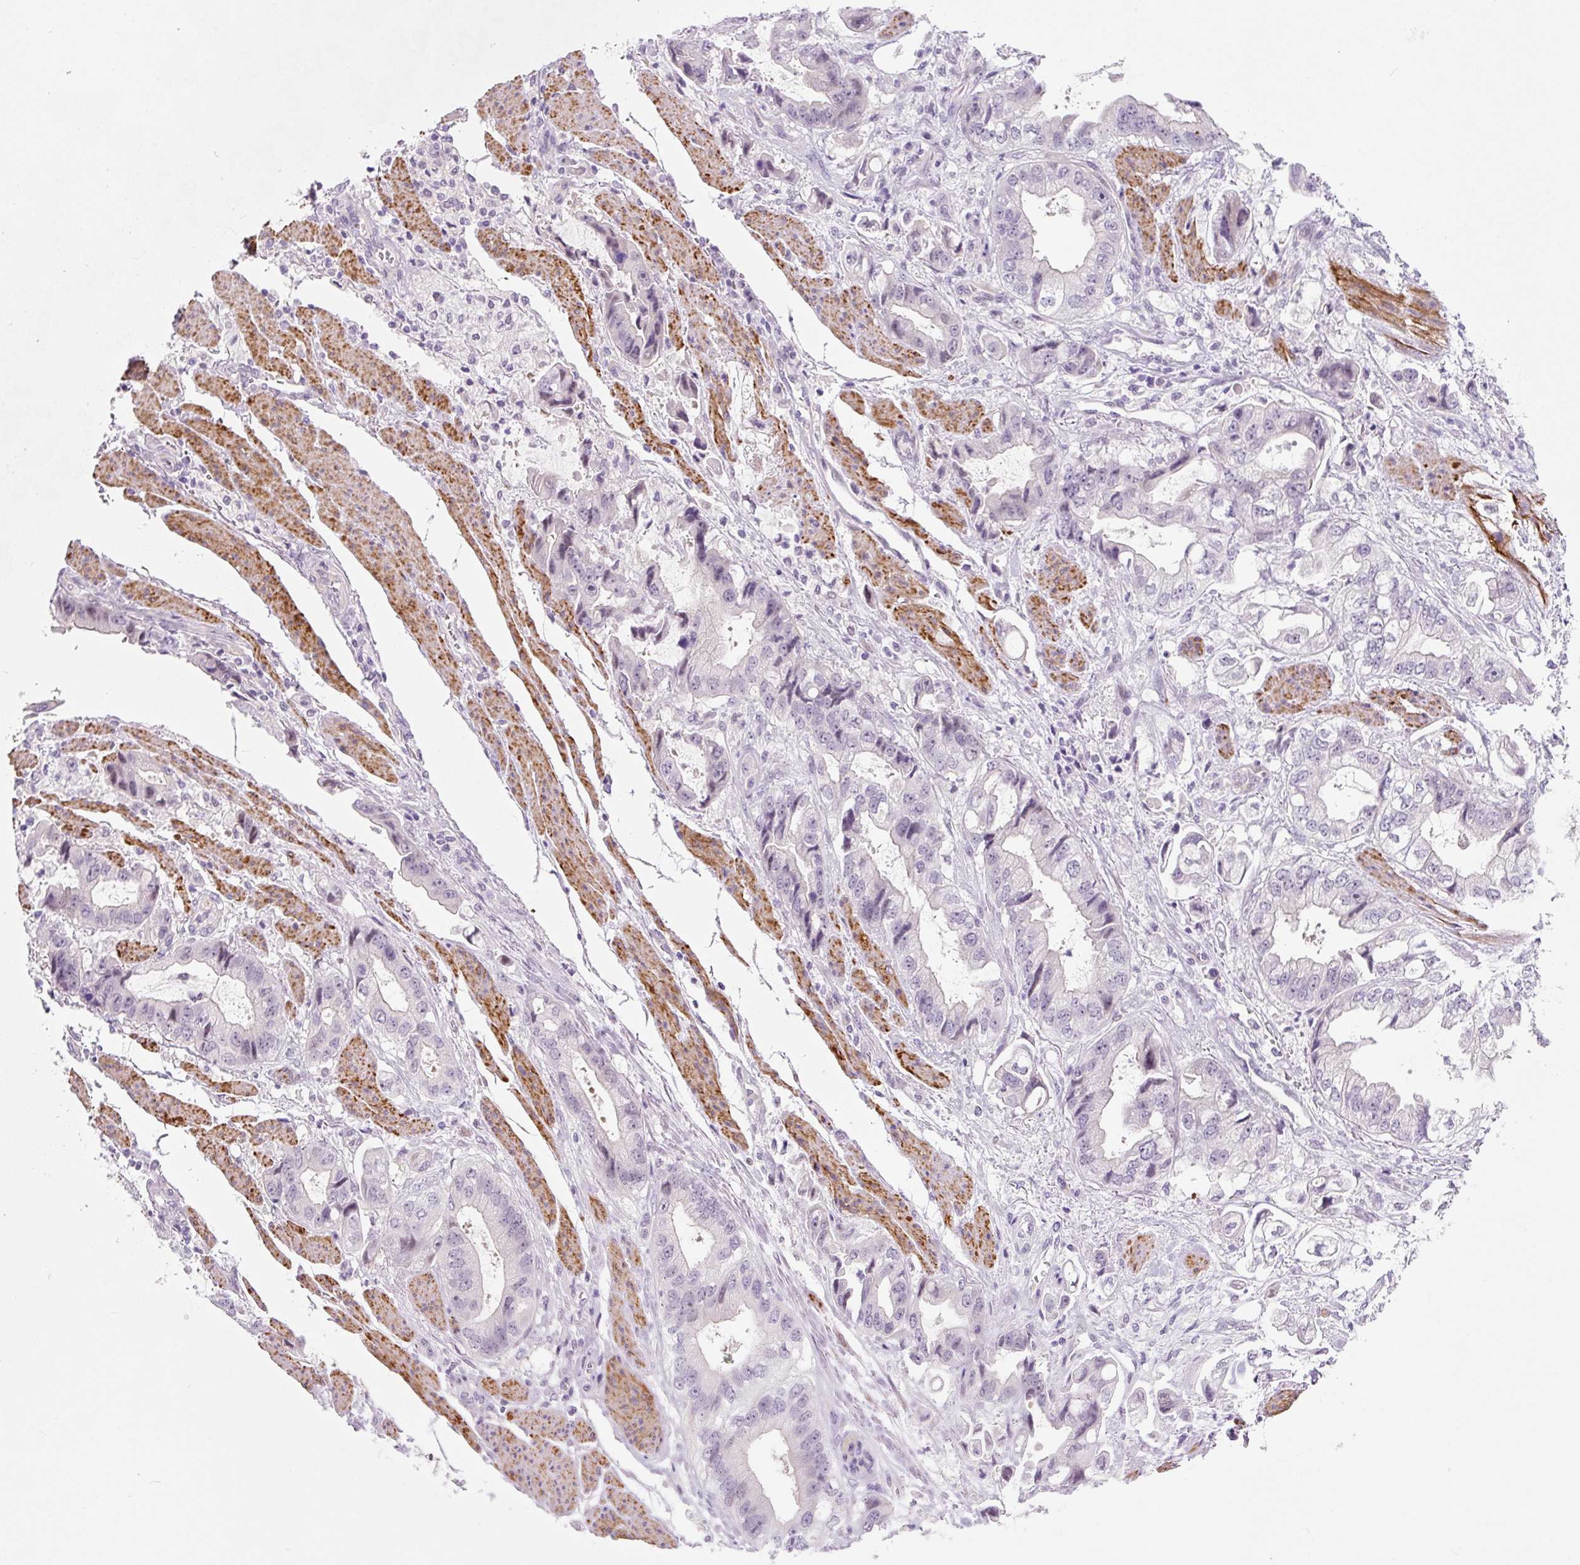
{"staining": {"intensity": "negative", "quantity": "none", "location": "none"}, "tissue": "stomach cancer", "cell_type": "Tumor cells", "image_type": "cancer", "snomed": [{"axis": "morphology", "description": "Adenocarcinoma, NOS"}, {"axis": "topography", "description": "Stomach"}], "caption": "The histopathology image demonstrates no significant staining in tumor cells of stomach cancer (adenocarcinoma). (DAB immunohistochemistry visualized using brightfield microscopy, high magnification).", "gene": "CCL25", "patient": {"sex": "male", "age": 62}}